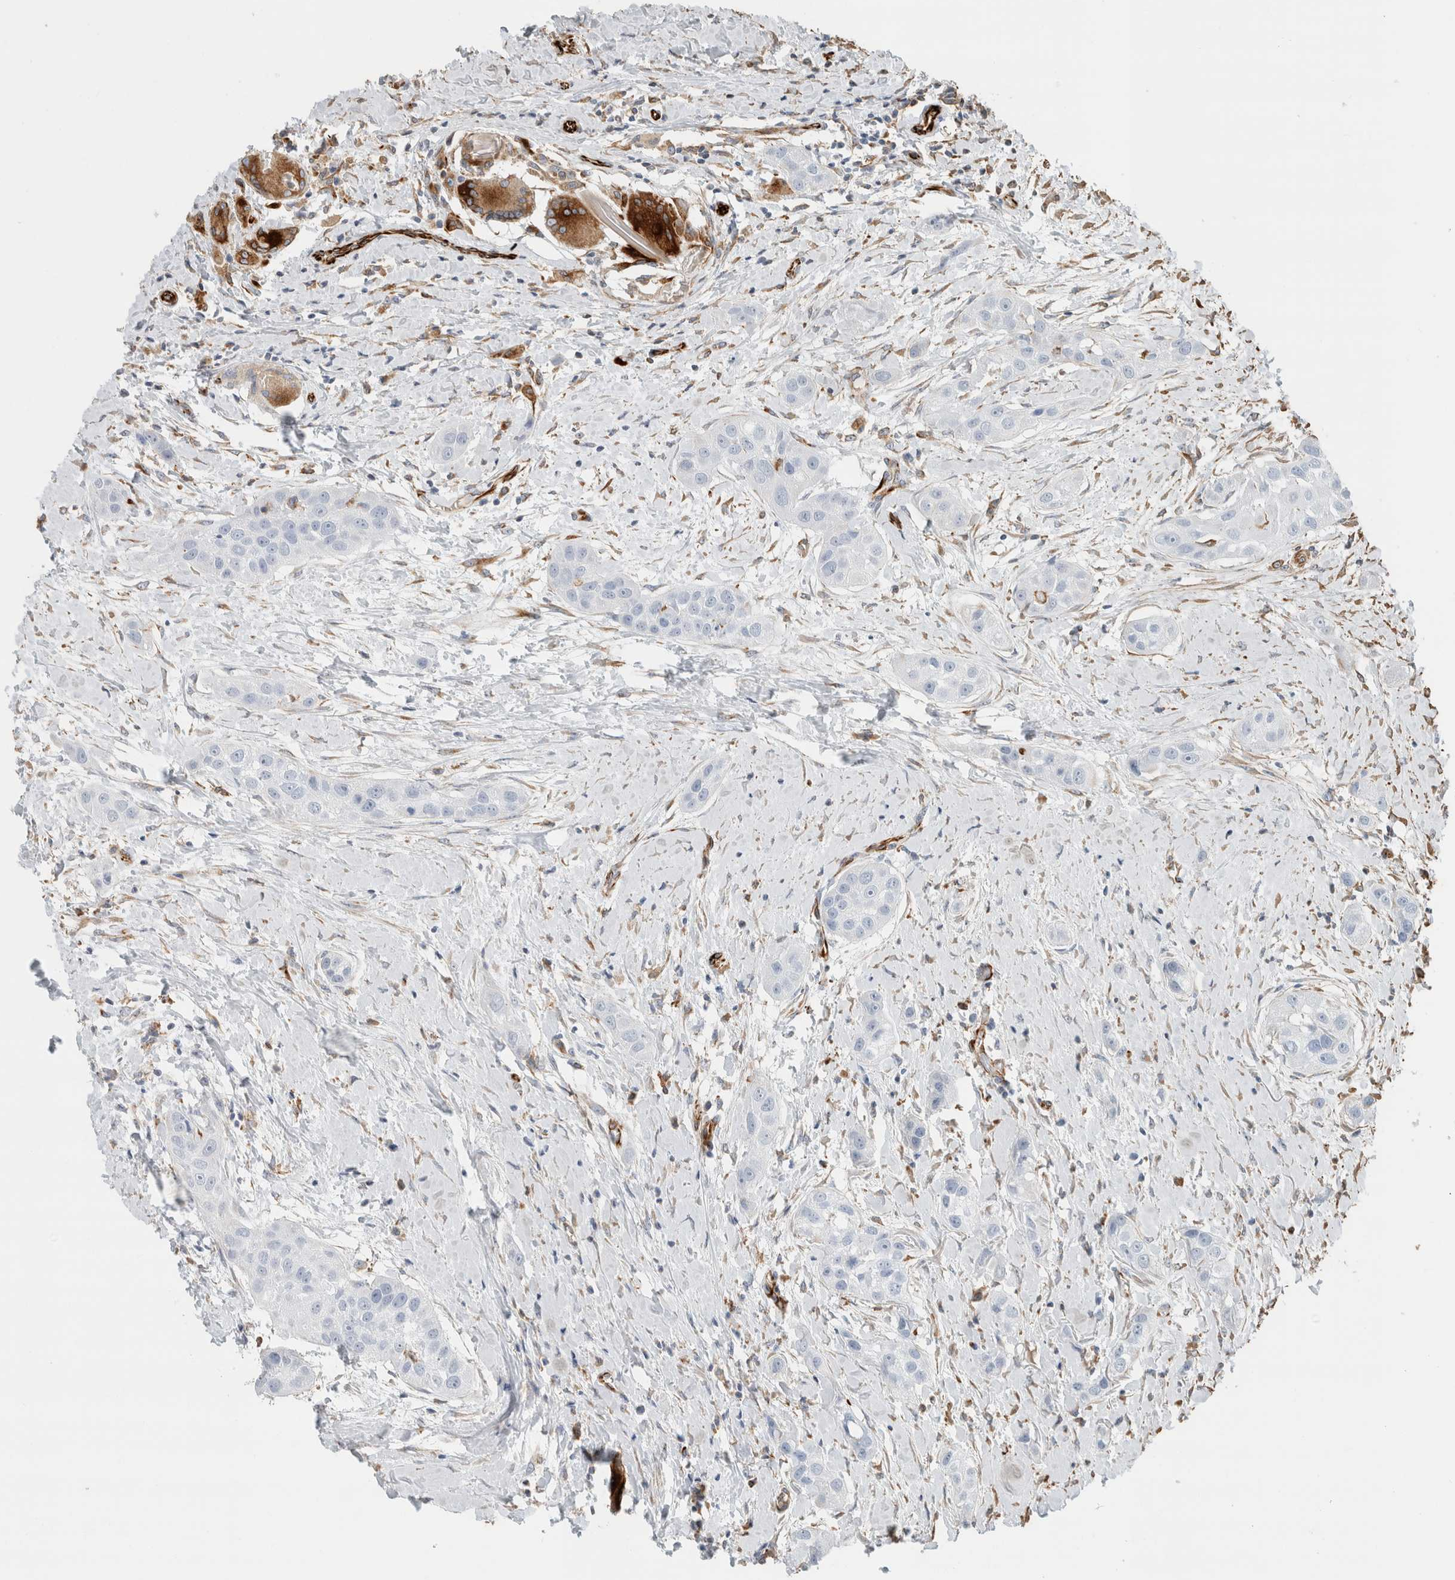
{"staining": {"intensity": "negative", "quantity": "none", "location": "none"}, "tissue": "head and neck cancer", "cell_type": "Tumor cells", "image_type": "cancer", "snomed": [{"axis": "morphology", "description": "Normal tissue, NOS"}, {"axis": "morphology", "description": "Squamous cell carcinoma, NOS"}, {"axis": "topography", "description": "Skeletal muscle"}, {"axis": "topography", "description": "Head-Neck"}], "caption": "There is no significant positivity in tumor cells of head and neck cancer (squamous cell carcinoma). Nuclei are stained in blue.", "gene": "LY86", "patient": {"sex": "male", "age": 51}}